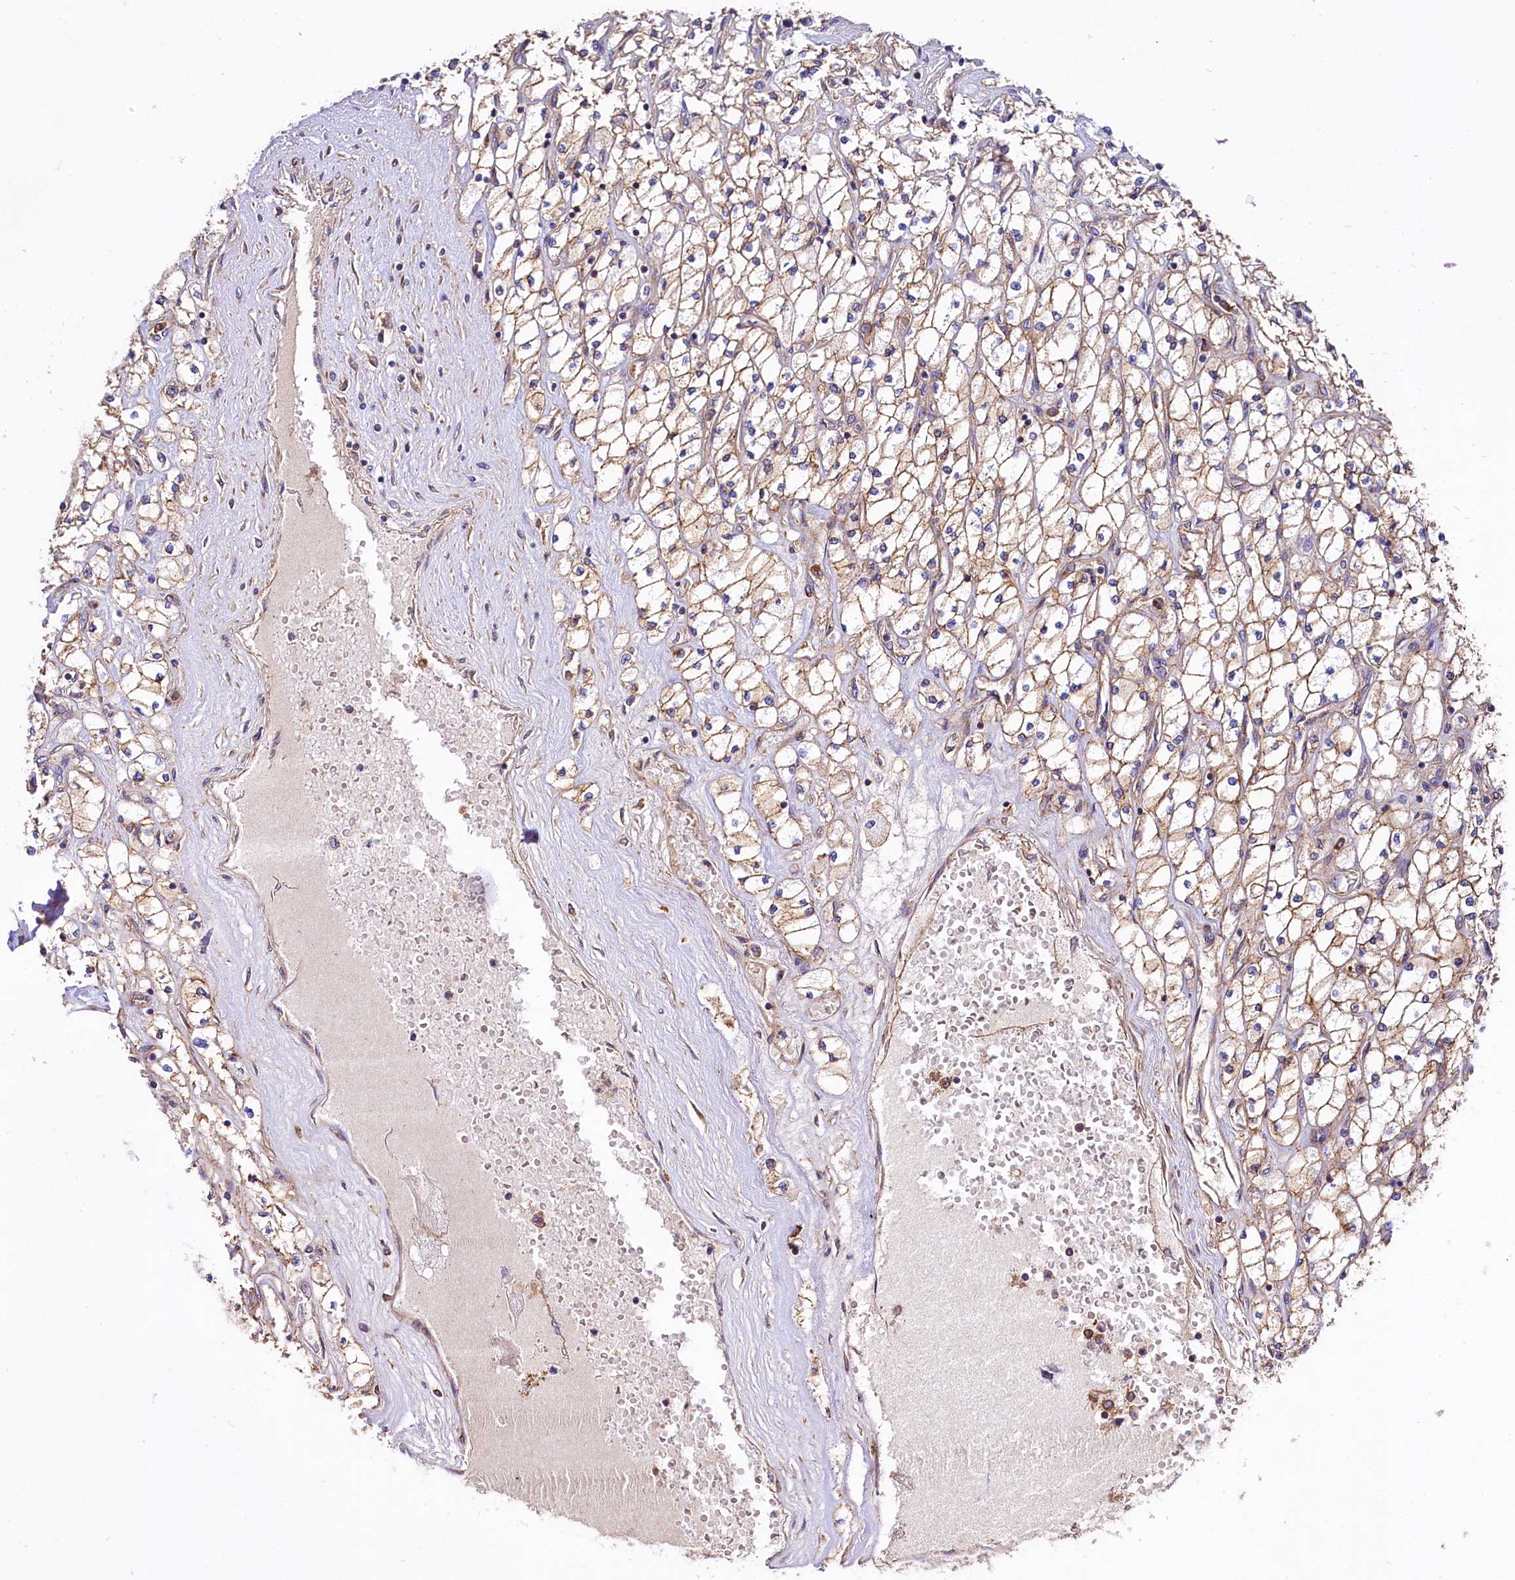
{"staining": {"intensity": "moderate", "quantity": ">75%", "location": "cytoplasmic/membranous"}, "tissue": "renal cancer", "cell_type": "Tumor cells", "image_type": "cancer", "snomed": [{"axis": "morphology", "description": "Adenocarcinoma, NOS"}, {"axis": "topography", "description": "Kidney"}], "caption": "This photomicrograph exhibits renal cancer (adenocarcinoma) stained with immunohistochemistry to label a protein in brown. The cytoplasmic/membranous of tumor cells show moderate positivity for the protein. Nuclei are counter-stained blue.", "gene": "ANO6", "patient": {"sex": "male", "age": 80}}